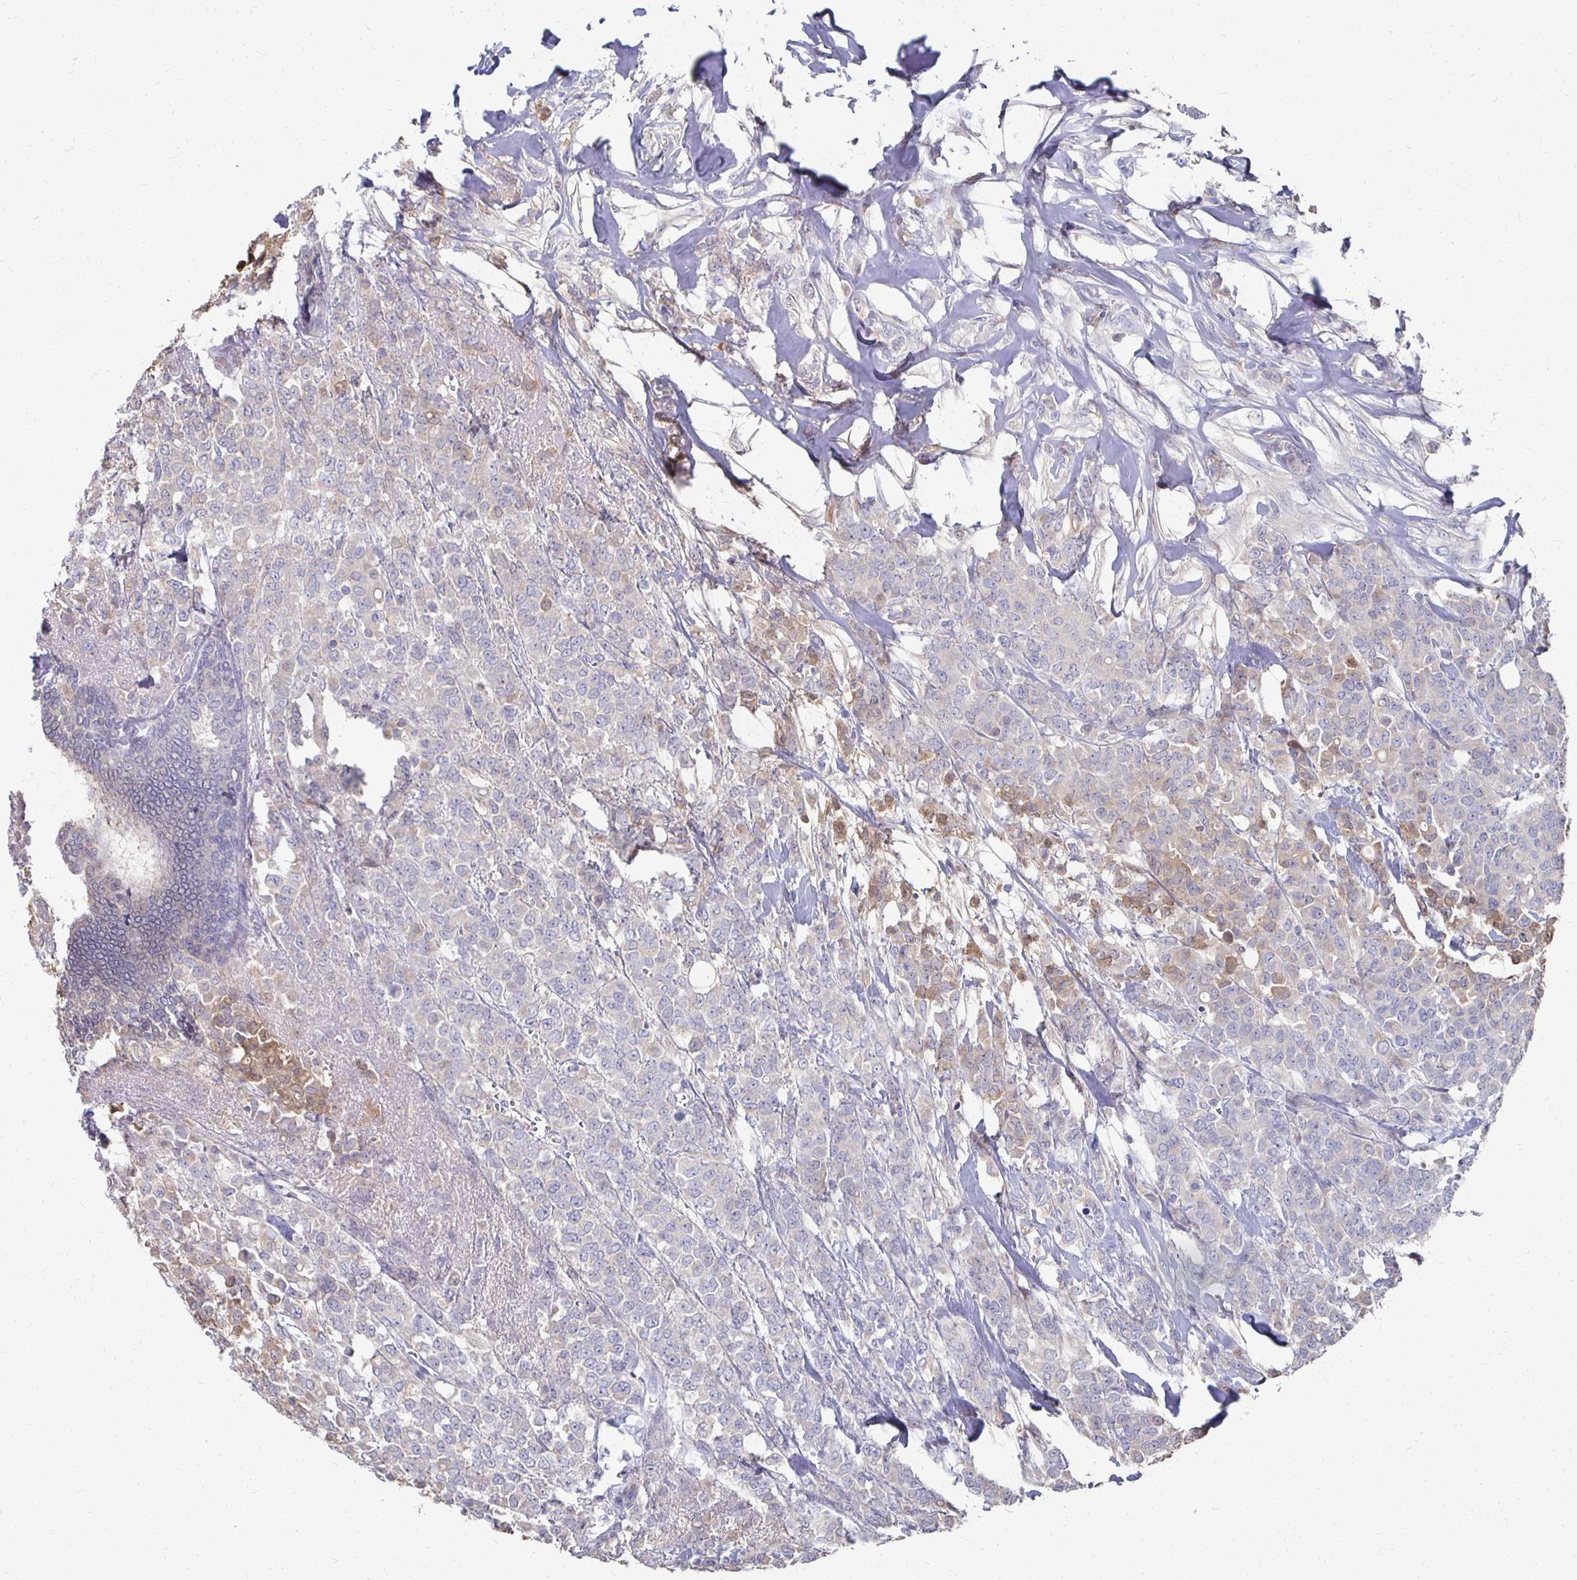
{"staining": {"intensity": "weak", "quantity": "<25%", "location": "cytoplasmic/membranous"}, "tissue": "breast cancer", "cell_type": "Tumor cells", "image_type": "cancer", "snomed": [{"axis": "morphology", "description": "Lobular carcinoma"}, {"axis": "topography", "description": "Breast"}], "caption": "A photomicrograph of breast cancer stained for a protein shows no brown staining in tumor cells.", "gene": "SYCP3", "patient": {"sex": "female", "age": 91}}